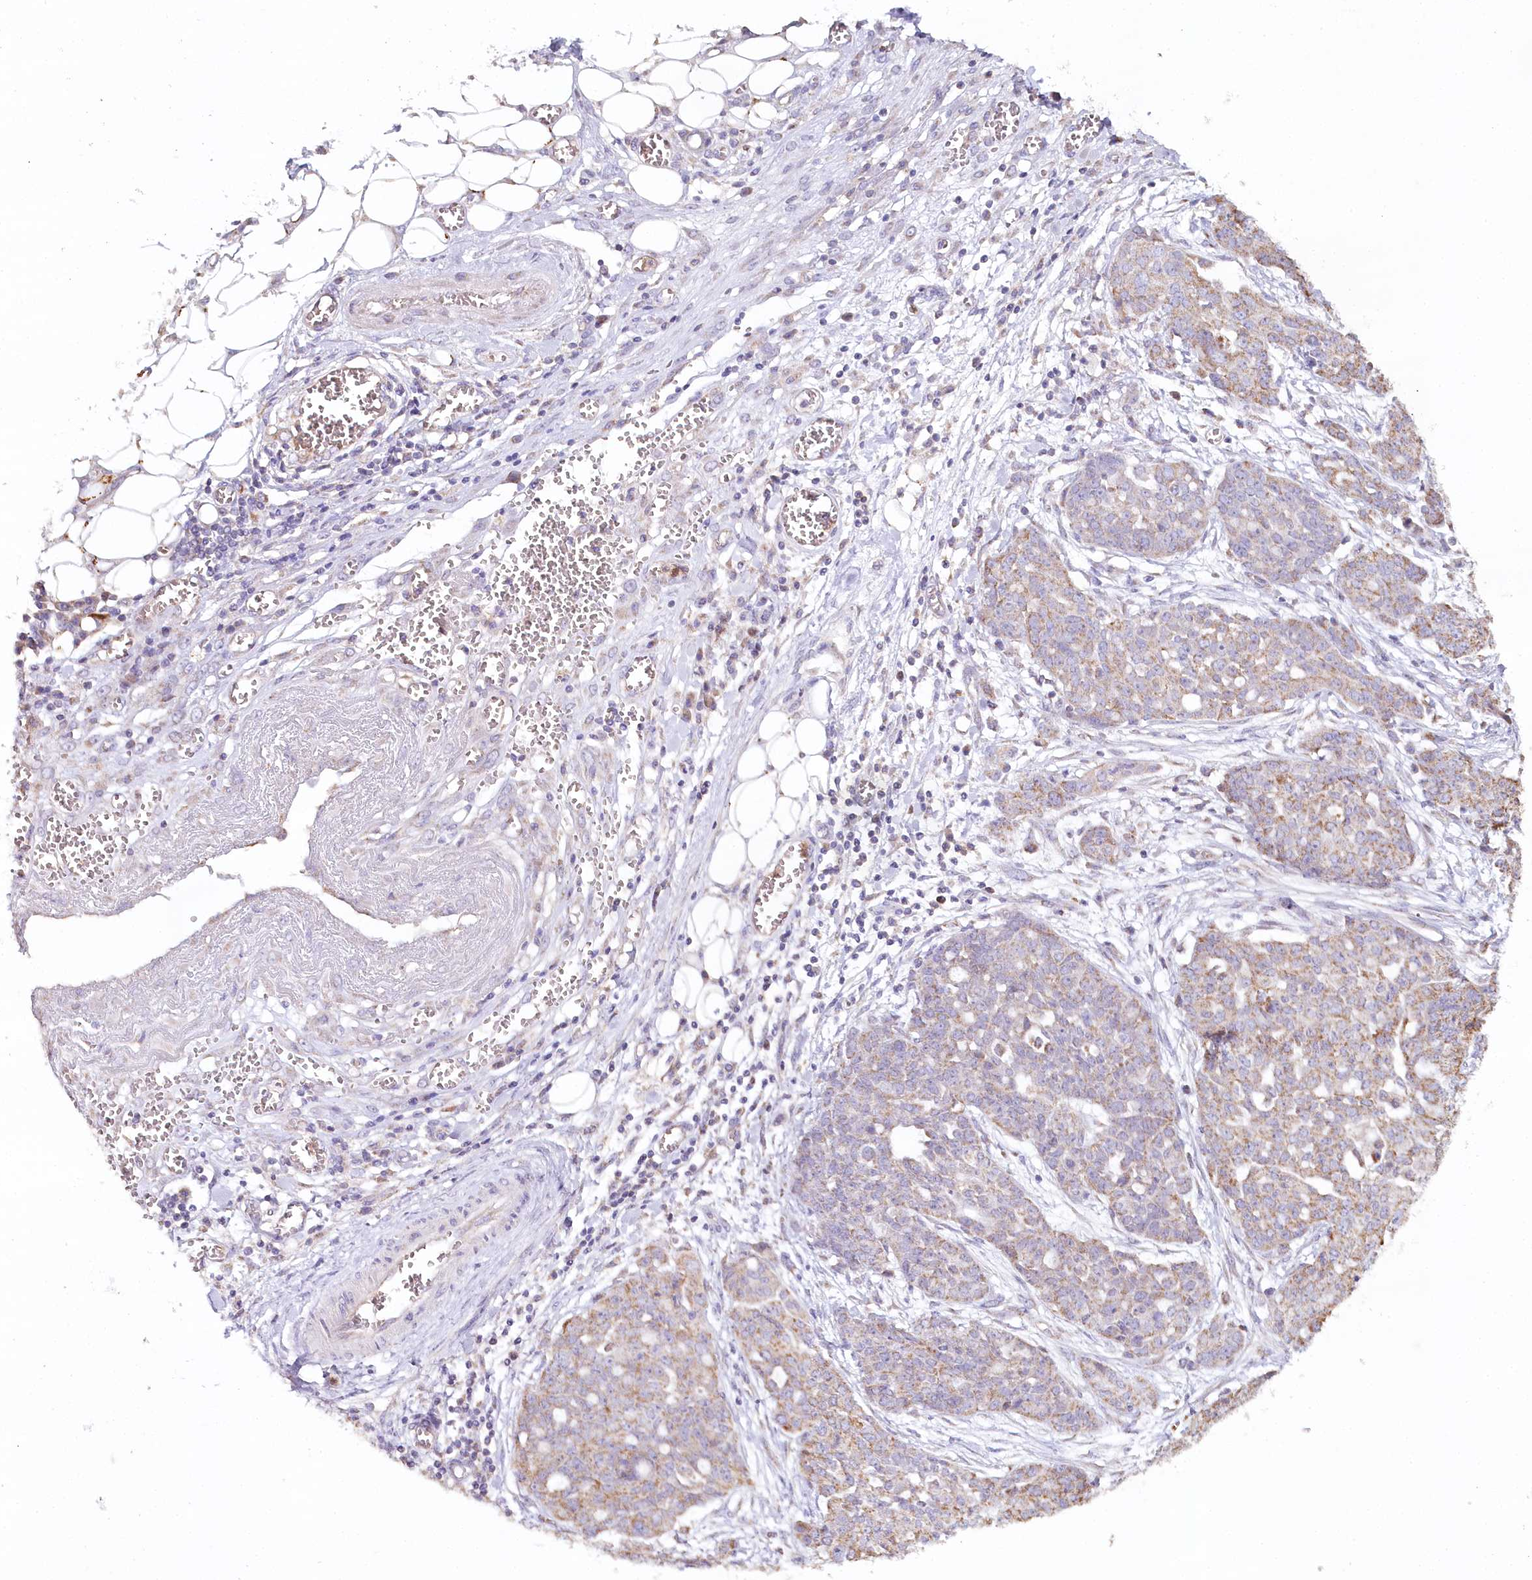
{"staining": {"intensity": "weak", "quantity": "25%-75%", "location": "cytoplasmic/membranous"}, "tissue": "ovarian cancer", "cell_type": "Tumor cells", "image_type": "cancer", "snomed": [{"axis": "morphology", "description": "Cystadenocarcinoma, serous, NOS"}, {"axis": "topography", "description": "Soft tissue"}, {"axis": "topography", "description": "Ovary"}], "caption": "Protein staining of ovarian serous cystadenocarcinoma tissue reveals weak cytoplasmic/membranous staining in about 25%-75% of tumor cells.", "gene": "MMP25", "patient": {"sex": "female", "age": 57}}